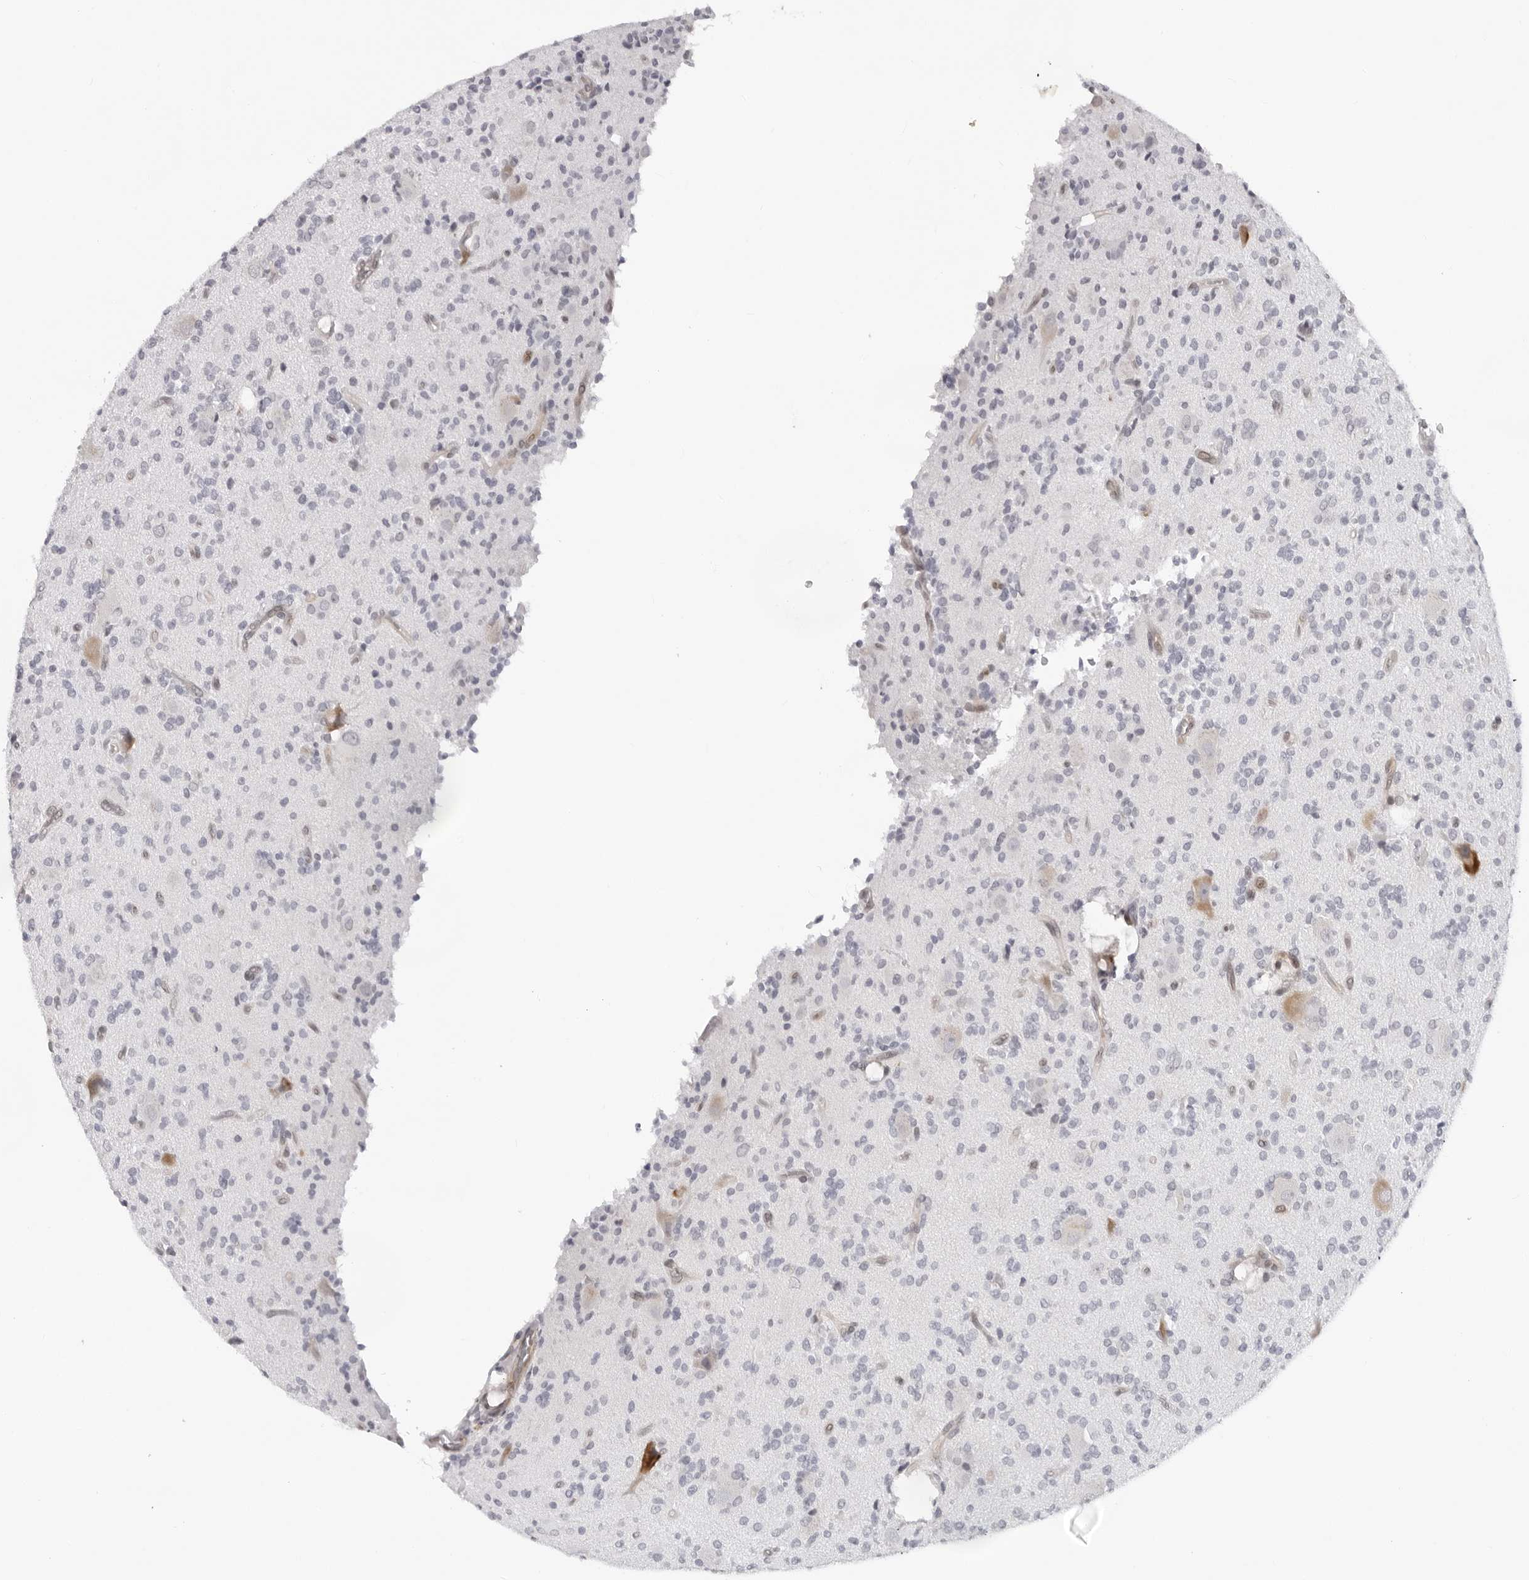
{"staining": {"intensity": "negative", "quantity": "none", "location": "none"}, "tissue": "glioma", "cell_type": "Tumor cells", "image_type": "cancer", "snomed": [{"axis": "morphology", "description": "Glioma, malignant, High grade"}, {"axis": "topography", "description": "Brain"}], "caption": "A histopathology image of human glioma is negative for staining in tumor cells.", "gene": "CASP7", "patient": {"sex": "male", "age": 34}}